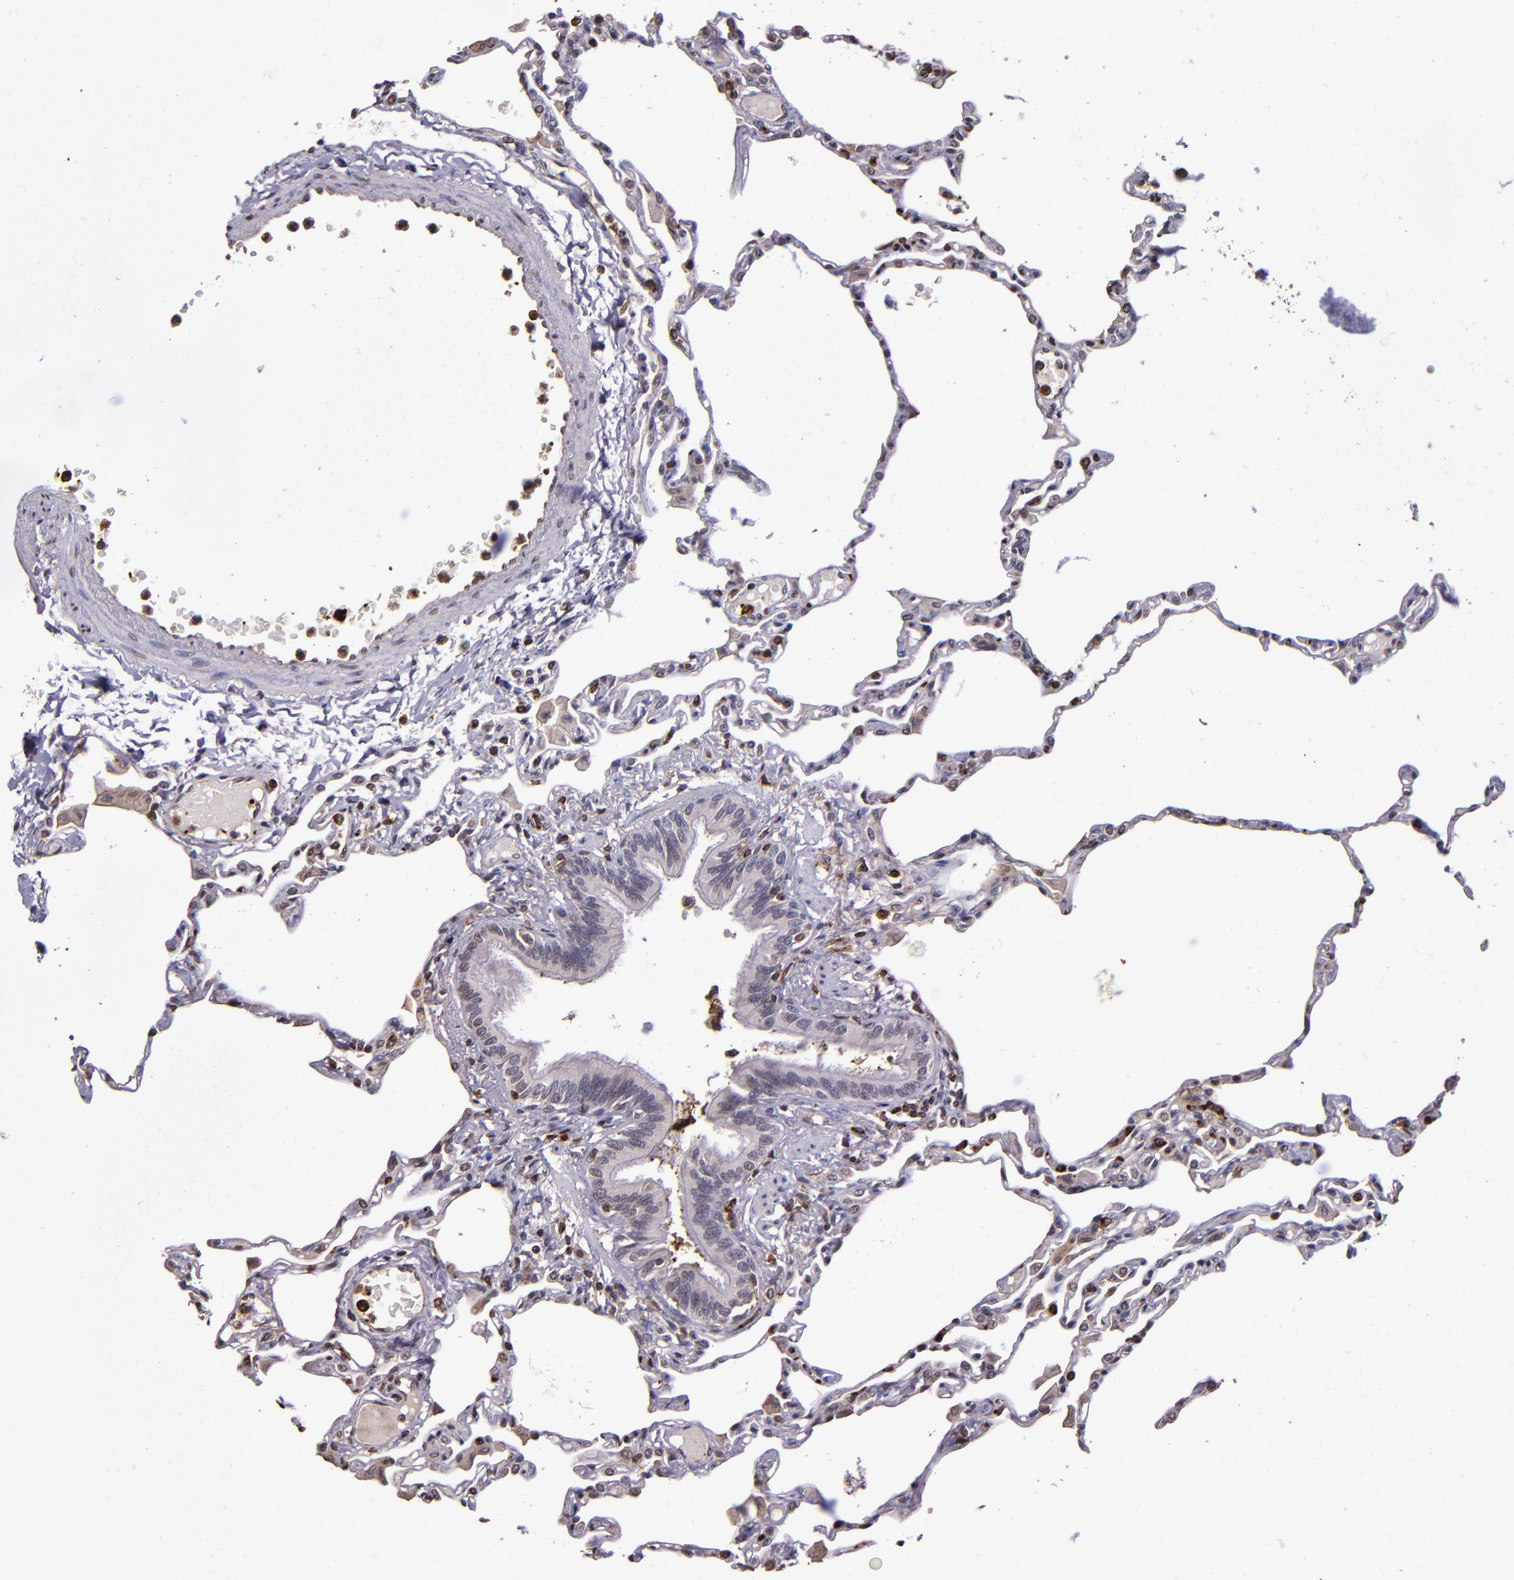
{"staining": {"intensity": "moderate", "quantity": "25%-75%", "location": "cytoplasmic/membranous,nuclear"}, "tissue": "lung", "cell_type": "Alveolar cells", "image_type": "normal", "snomed": [{"axis": "morphology", "description": "Normal tissue, NOS"}, {"axis": "topography", "description": "Lung"}], "caption": "The histopathology image displays a brown stain indicating the presence of a protein in the cytoplasmic/membranous,nuclear of alveolar cells in lung. (brown staining indicates protein expression, while blue staining denotes nuclei).", "gene": "SLC2A3", "patient": {"sex": "female", "age": 49}}